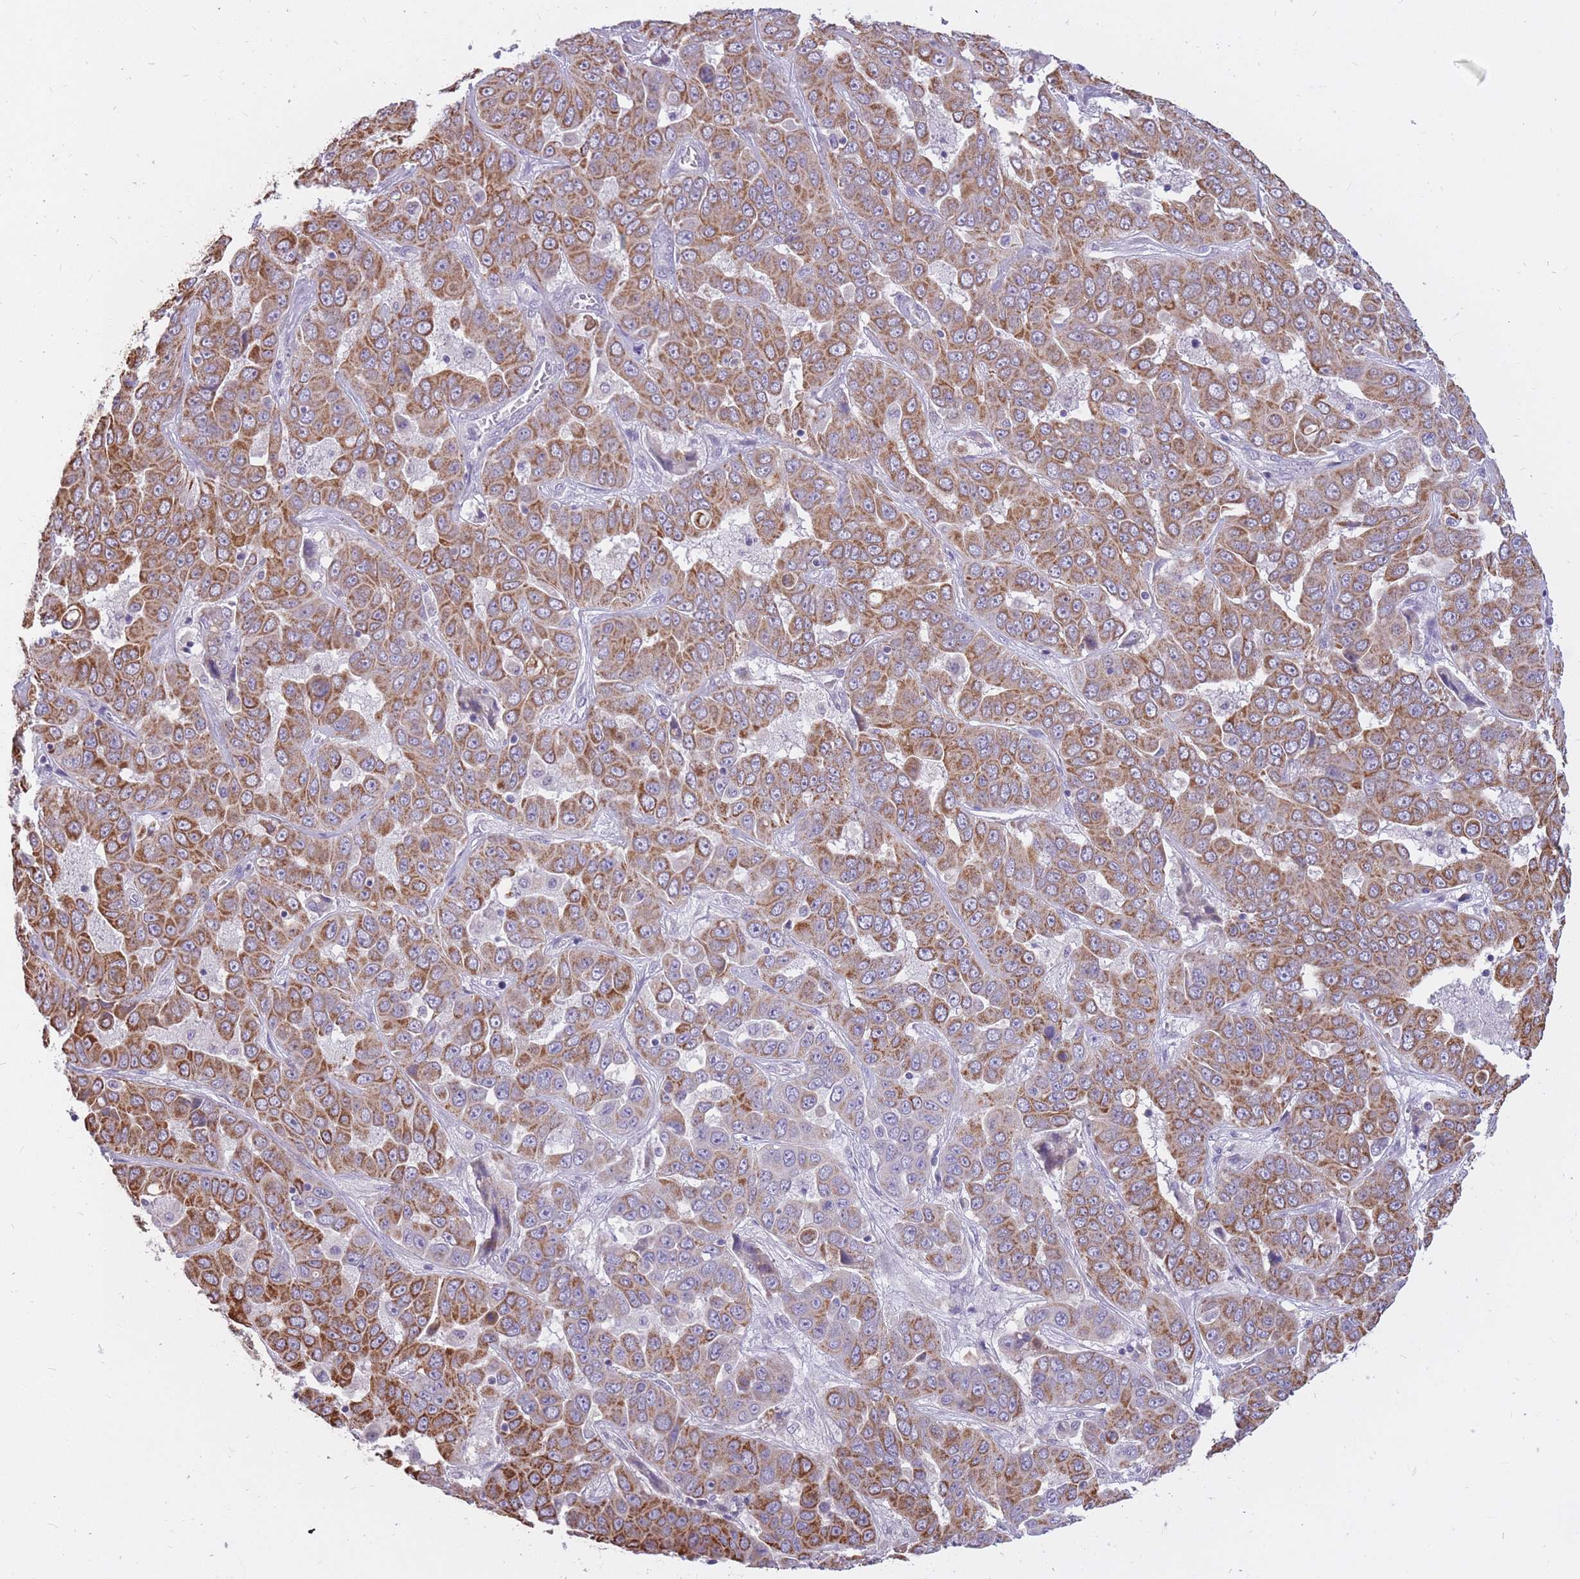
{"staining": {"intensity": "moderate", "quantity": ">75%", "location": "cytoplasmic/membranous"}, "tissue": "liver cancer", "cell_type": "Tumor cells", "image_type": "cancer", "snomed": [{"axis": "morphology", "description": "Cholangiocarcinoma"}, {"axis": "topography", "description": "Liver"}], "caption": "High-power microscopy captured an IHC histopathology image of liver cholangiocarcinoma, revealing moderate cytoplasmic/membranous expression in approximately >75% of tumor cells.", "gene": "RNF170", "patient": {"sex": "female", "age": 52}}